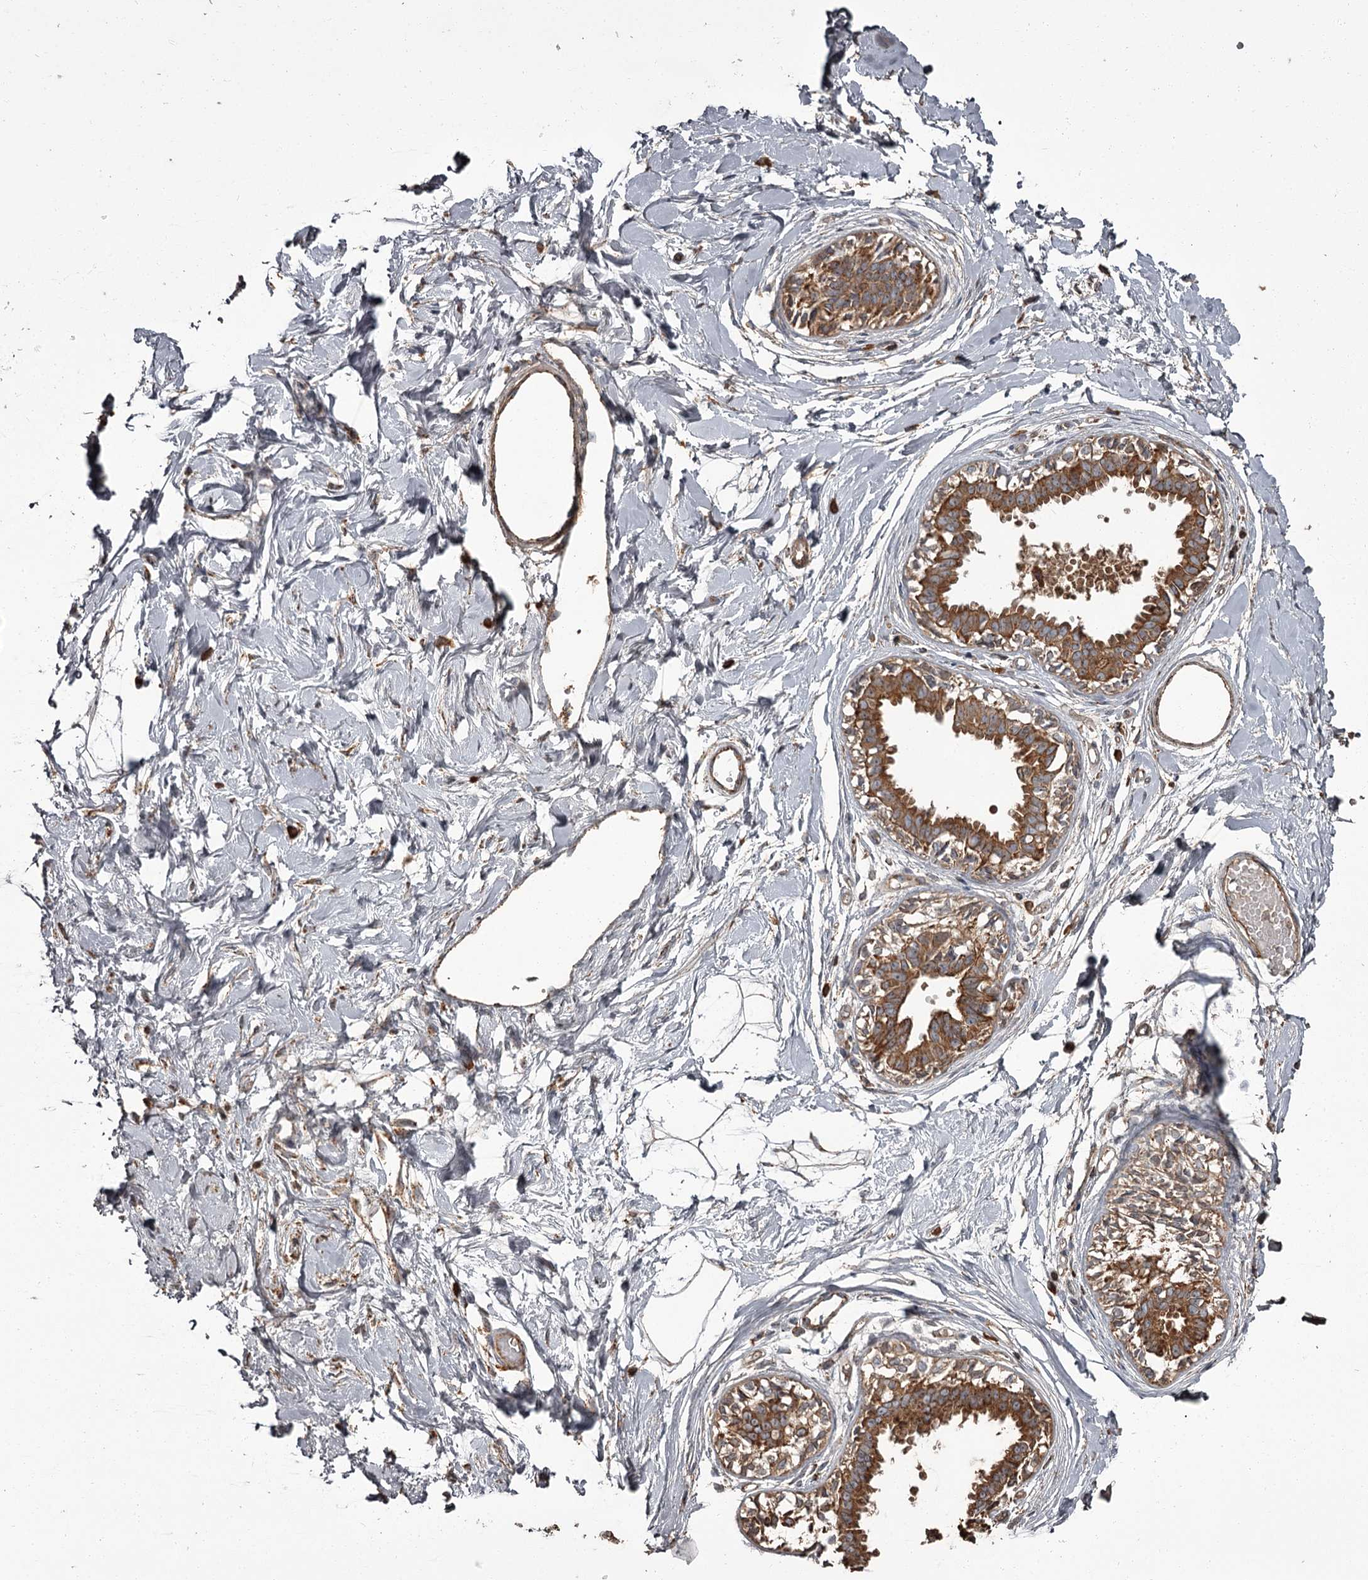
{"staining": {"intensity": "weak", "quantity": ">75%", "location": "cytoplasmic/membranous"}, "tissue": "breast", "cell_type": "Adipocytes", "image_type": "normal", "snomed": [{"axis": "morphology", "description": "Normal tissue, NOS"}, {"axis": "topography", "description": "Breast"}], "caption": "The immunohistochemical stain shows weak cytoplasmic/membranous expression in adipocytes of benign breast. (Brightfield microscopy of DAB IHC at high magnification).", "gene": "THAP9", "patient": {"sex": "female", "age": 45}}